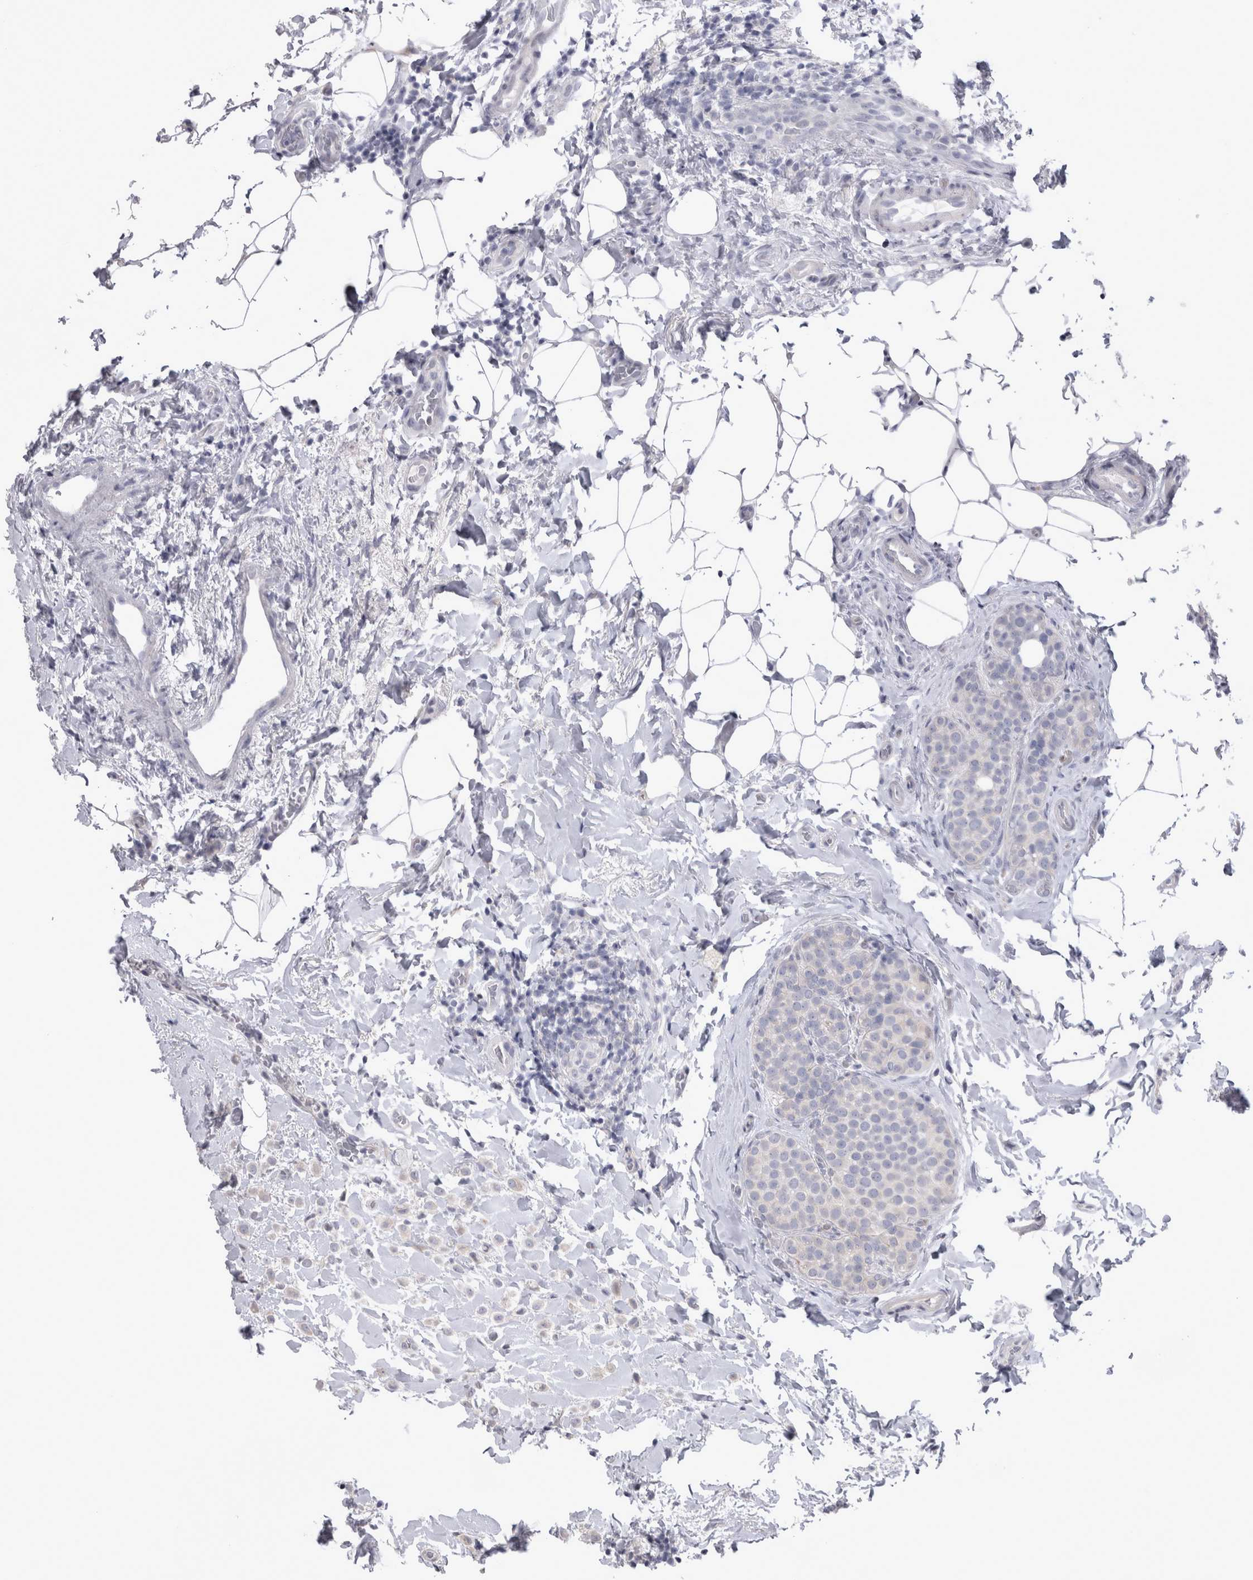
{"staining": {"intensity": "weak", "quantity": "<25%", "location": "cytoplasmic/membranous"}, "tissue": "breast cancer", "cell_type": "Tumor cells", "image_type": "cancer", "snomed": [{"axis": "morphology", "description": "Lobular carcinoma"}, {"axis": "topography", "description": "Breast"}], "caption": "Tumor cells show no significant protein expression in breast cancer. Brightfield microscopy of immunohistochemistry (IHC) stained with DAB (3,3'-diaminobenzidine) (brown) and hematoxylin (blue), captured at high magnification.", "gene": "NENF", "patient": {"sex": "female", "age": 50}}